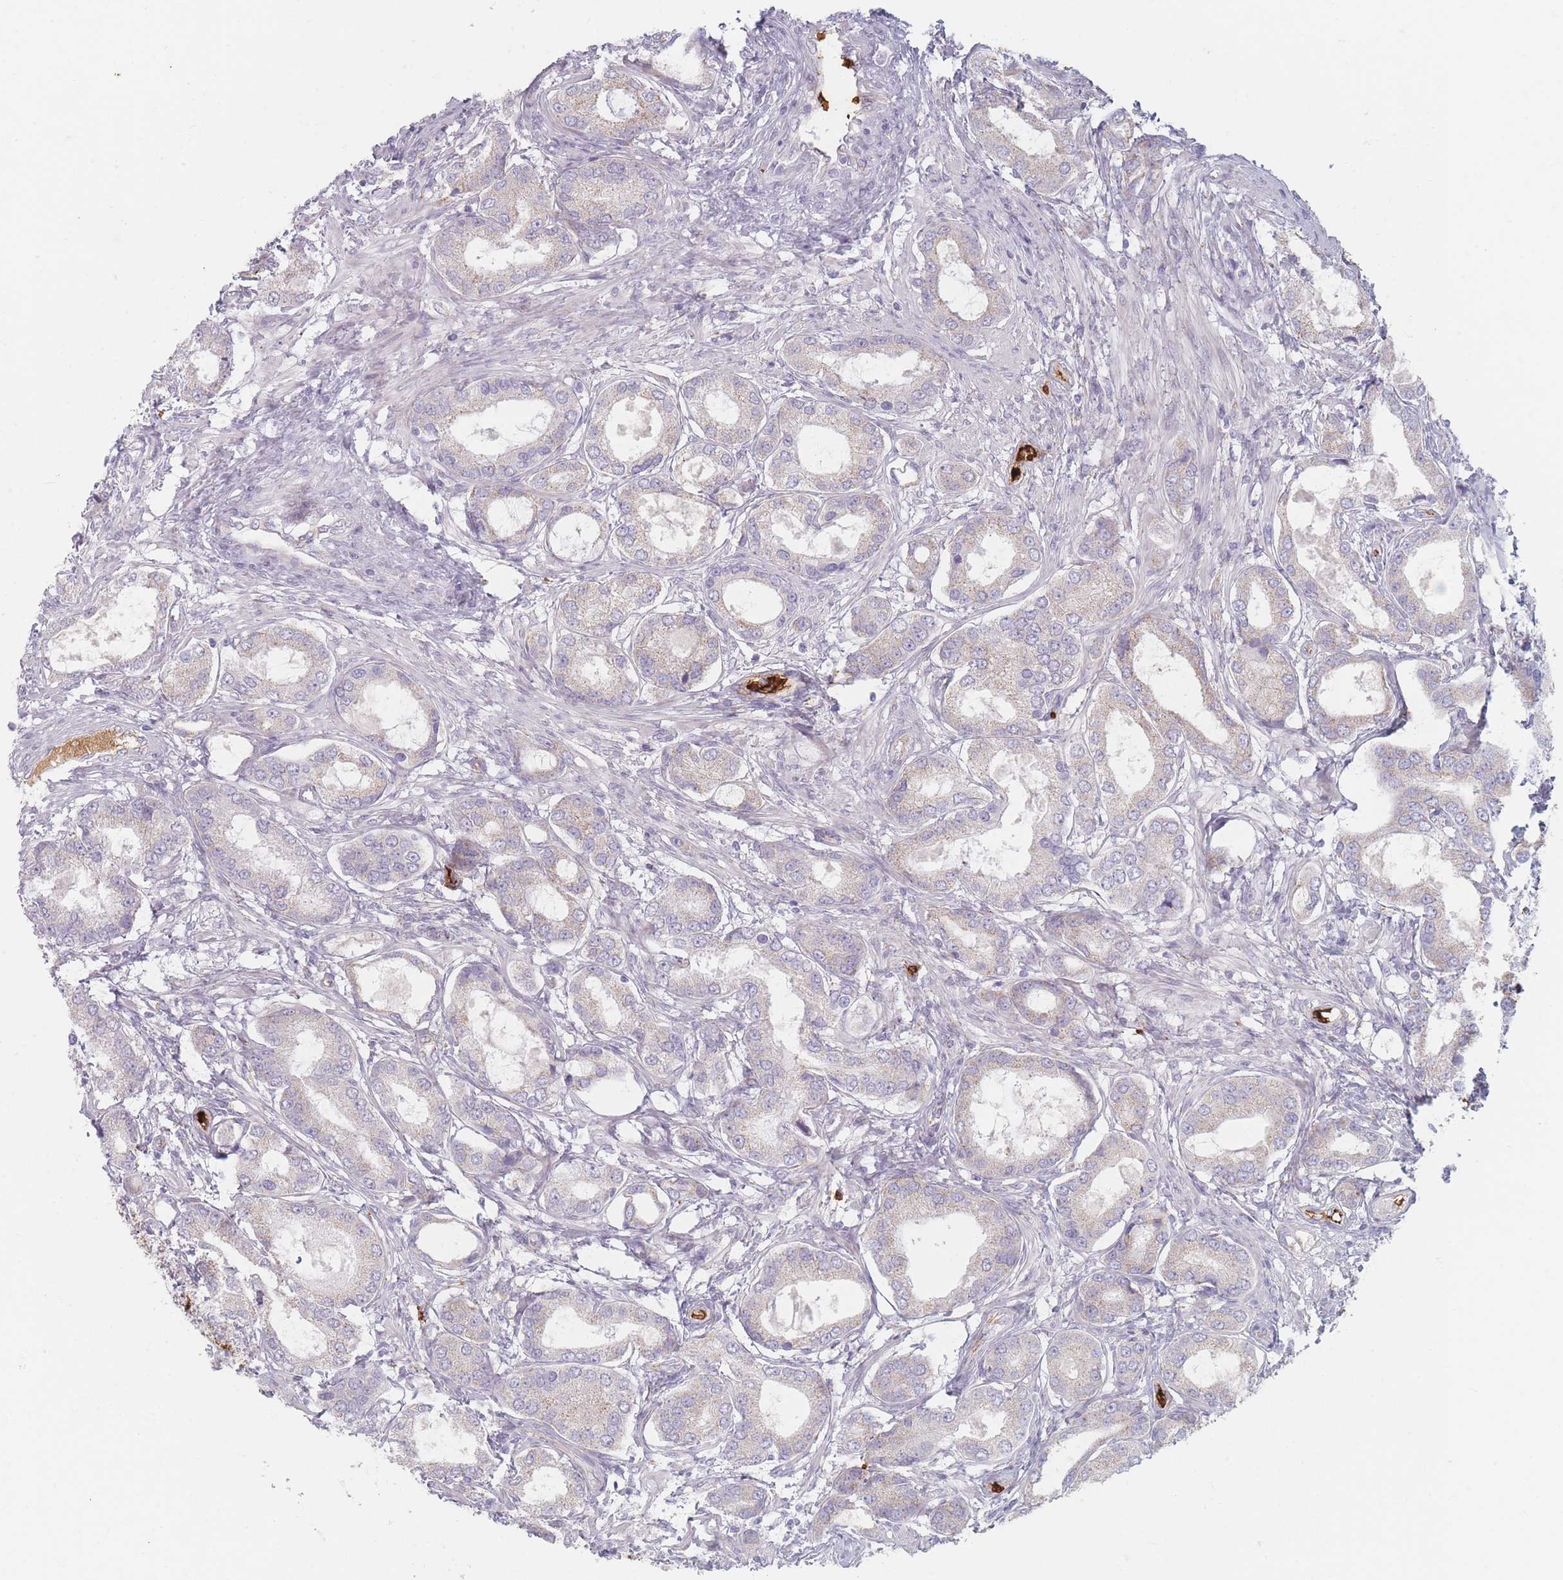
{"staining": {"intensity": "negative", "quantity": "none", "location": "none"}, "tissue": "prostate cancer", "cell_type": "Tumor cells", "image_type": "cancer", "snomed": [{"axis": "morphology", "description": "Adenocarcinoma, High grade"}, {"axis": "topography", "description": "Prostate"}], "caption": "Prostate cancer (high-grade adenocarcinoma) stained for a protein using immunohistochemistry (IHC) demonstrates no positivity tumor cells.", "gene": "SLC2A6", "patient": {"sex": "male", "age": 69}}